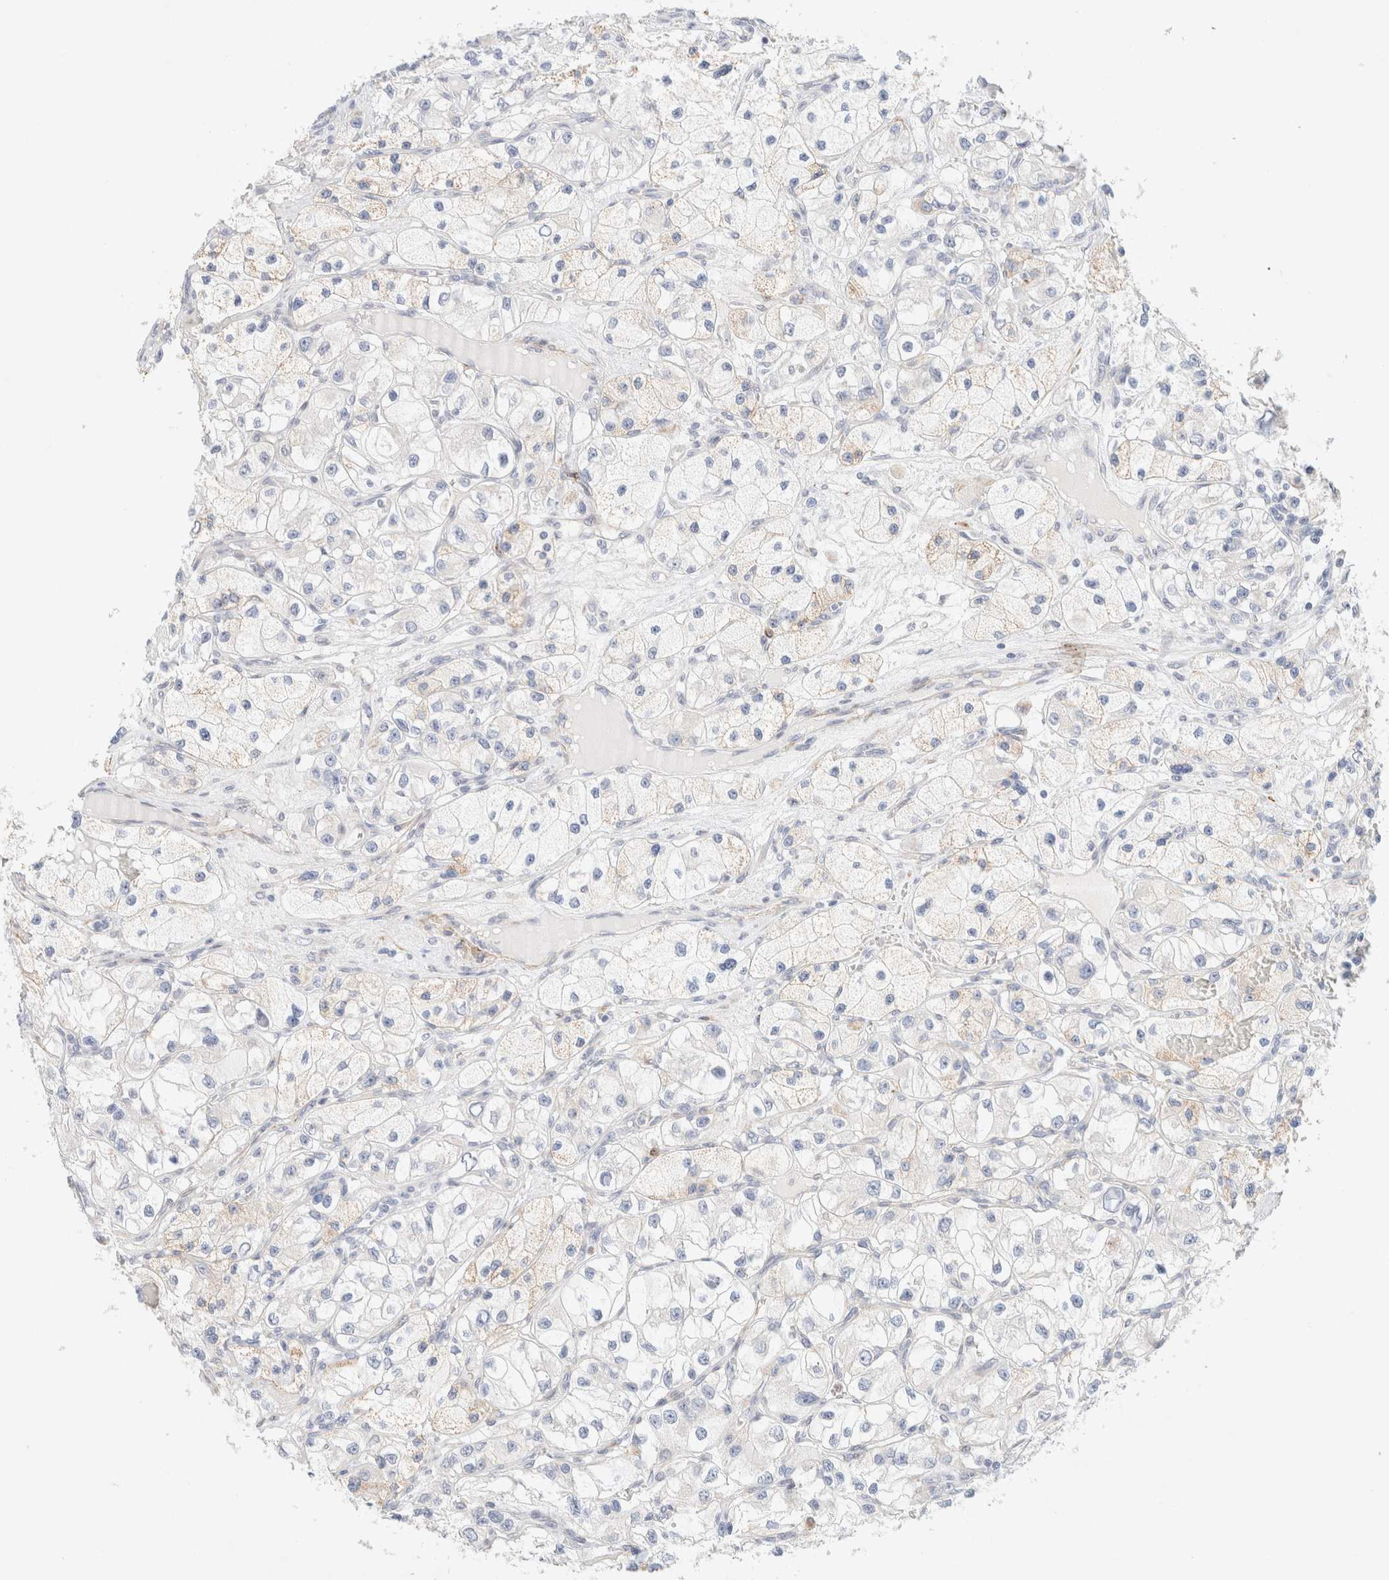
{"staining": {"intensity": "negative", "quantity": "none", "location": "none"}, "tissue": "renal cancer", "cell_type": "Tumor cells", "image_type": "cancer", "snomed": [{"axis": "morphology", "description": "Adenocarcinoma, NOS"}, {"axis": "topography", "description": "Kidney"}], "caption": "The micrograph displays no staining of tumor cells in renal cancer (adenocarcinoma).", "gene": "SLC25A48", "patient": {"sex": "female", "age": 57}}